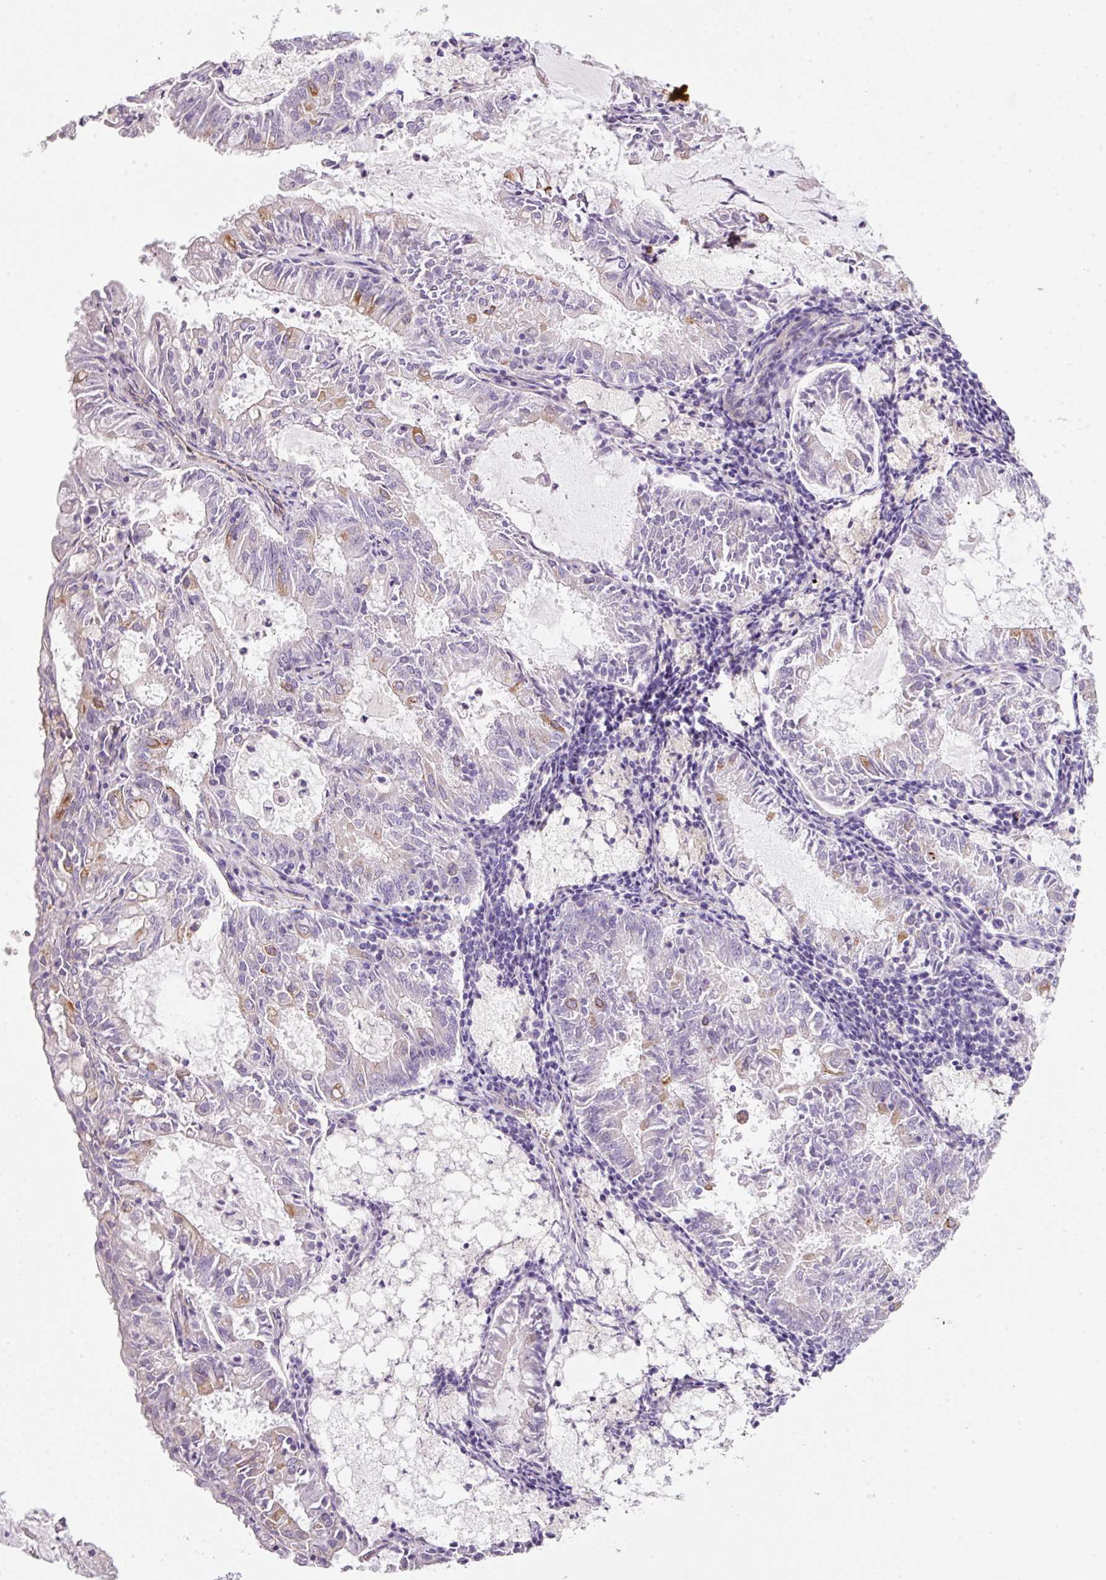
{"staining": {"intensity": "moderate", "quantity": "<25%", "location": "cytoplasmic/membranous"}, "tissue": "endometrial cancer", "cell_type": "Tumor cells", "image_type": "cancer", "snomed": [{"axis": "morphology", "description": "Adenocarcinoma, NOS"}, {"axis": "topography", "description": "Endometrium"}], "caption": "Endometrial adenocarcinoma stained for a protein shows moderate cytoplasmic/membranous positivity in tumor cells. (DAB = brown stain, brightfield microscopy at high magnification).", "gene": "SOS2", "patient": {"sex": "female", "age": 57}}